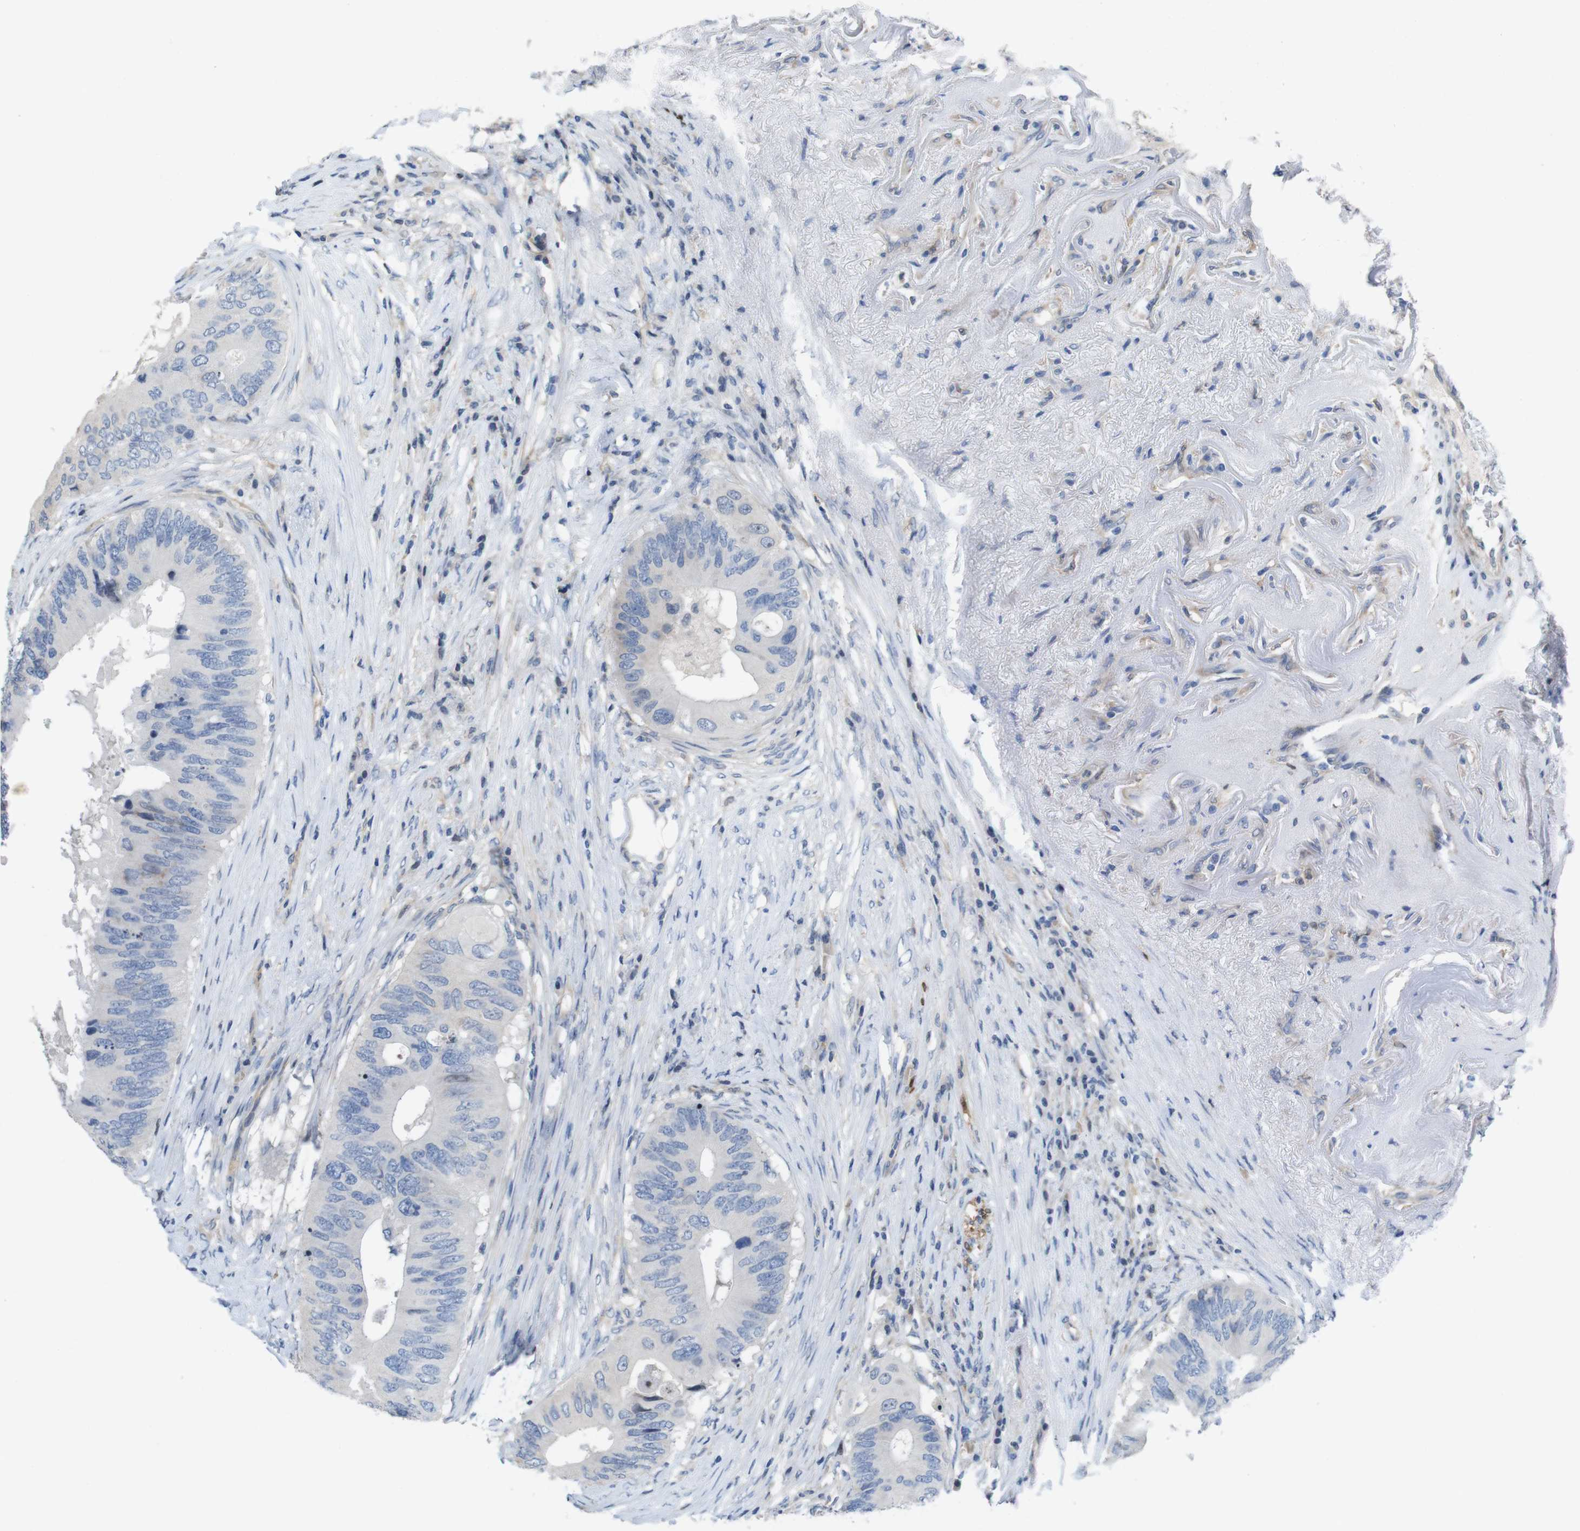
{"staining": {"intensity": "negative", "quantity": "none", "location": "none"}, "tissue": "colorectal cancer", "cell_type": "Tumor cells", "image_type": "cancer", "snomed": [{"axis": "morphology", "description": "Adenocarcinoma, NOS"}, {"axis": "topography", "description": "Colon"}], "caption": "Tumor cells show no significant protein expression in colorectal adenocarcinoma.", "gene": "PCDH10", "patient": {"sex": "male", "age": 71}}